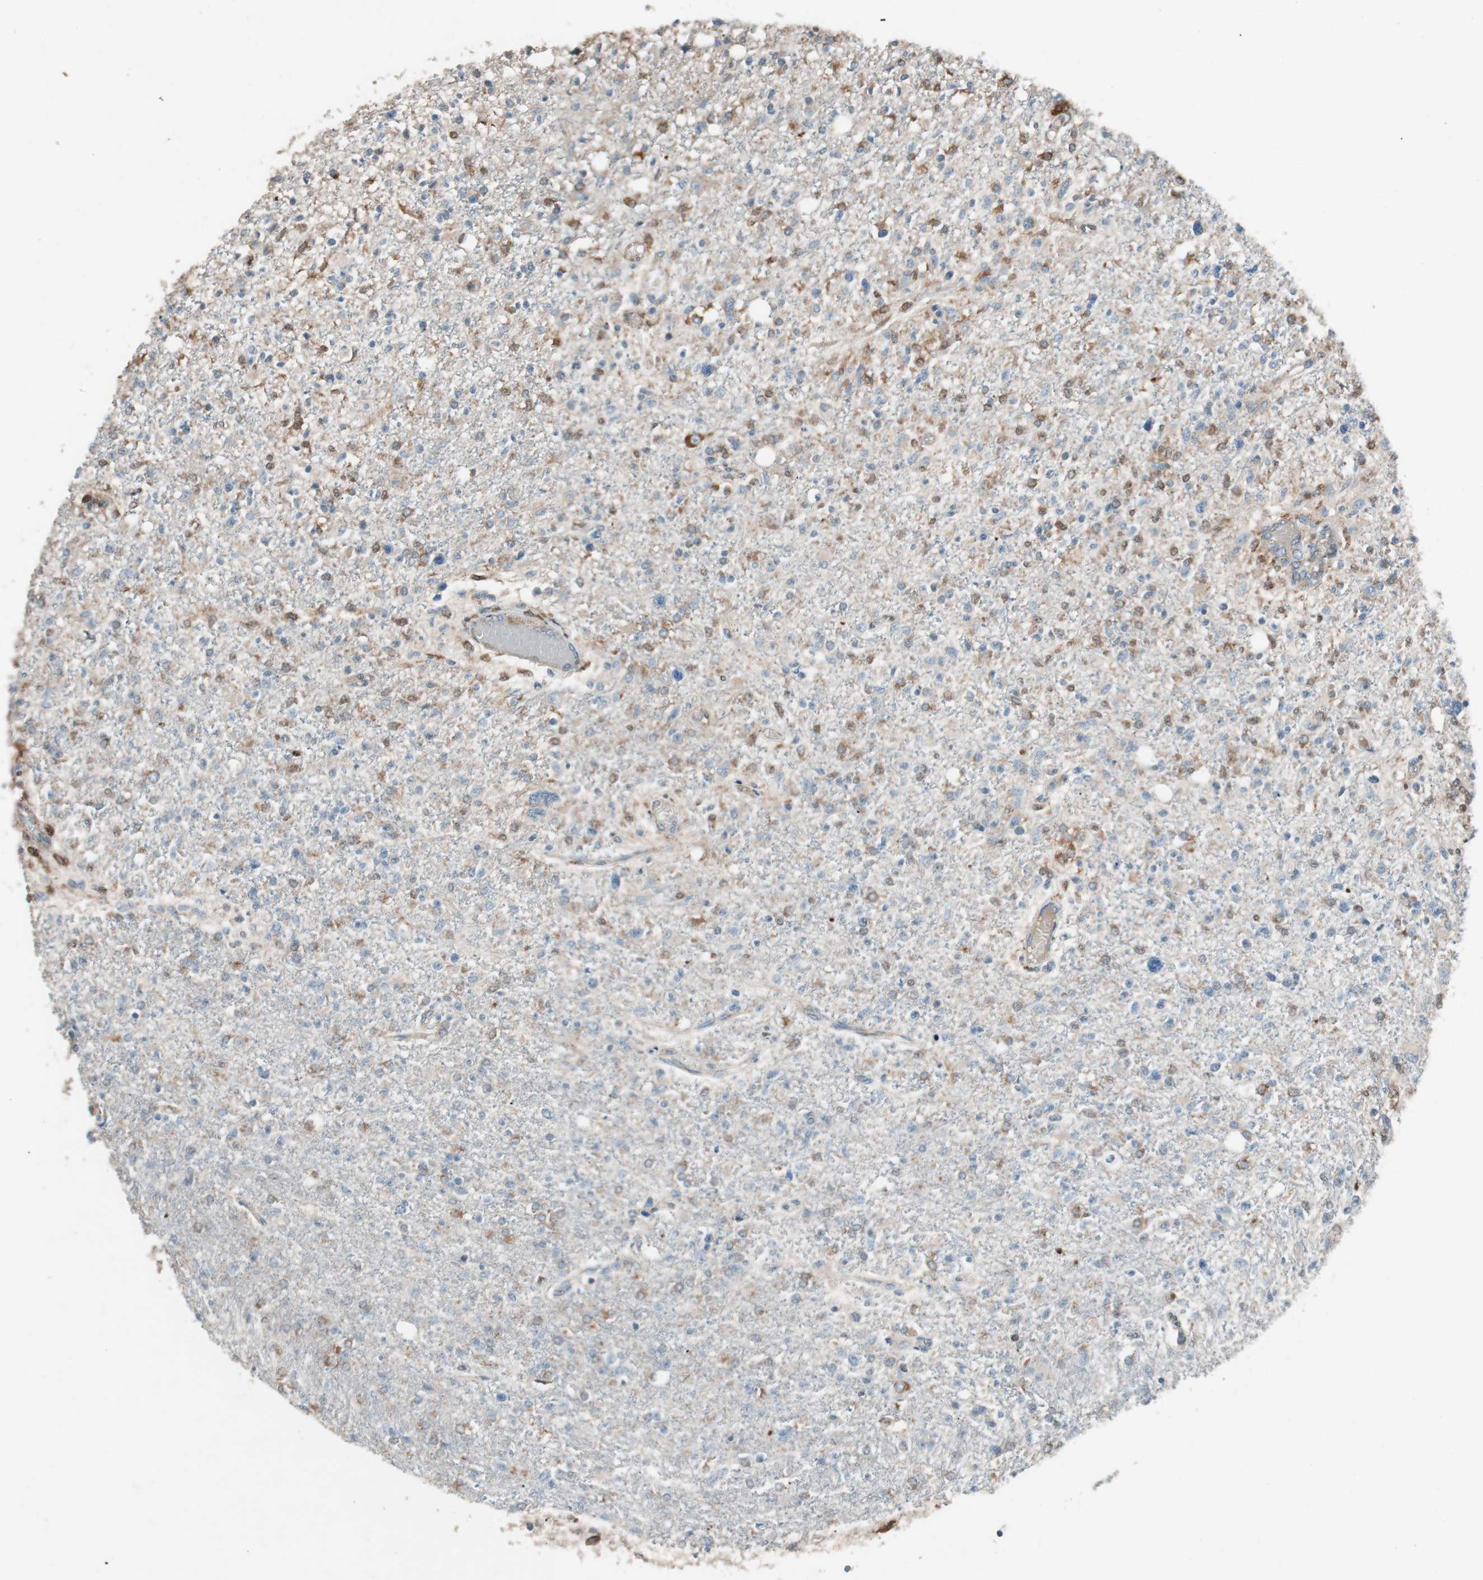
{"staining": {"intensity": "moderate", "quantity": "<25%", "location": "cytoplasmic/membranous"}, "tissue": "glioma", "cell_type": "Tumor cells", "image_type": "cancer", "snomed": [{"axis": "morphology", "description": "Glioma, malignant, High grade"}, {"axis": "topography", "description": "Cerebral cortex"}], "caption": "Tumor cells exhibit low levels of moderate cytoplasmic/membranous positivity in about <25% of cells in human glioma.", "gene": "FAAH", "patient": {"sex": "male", "age": 76}}